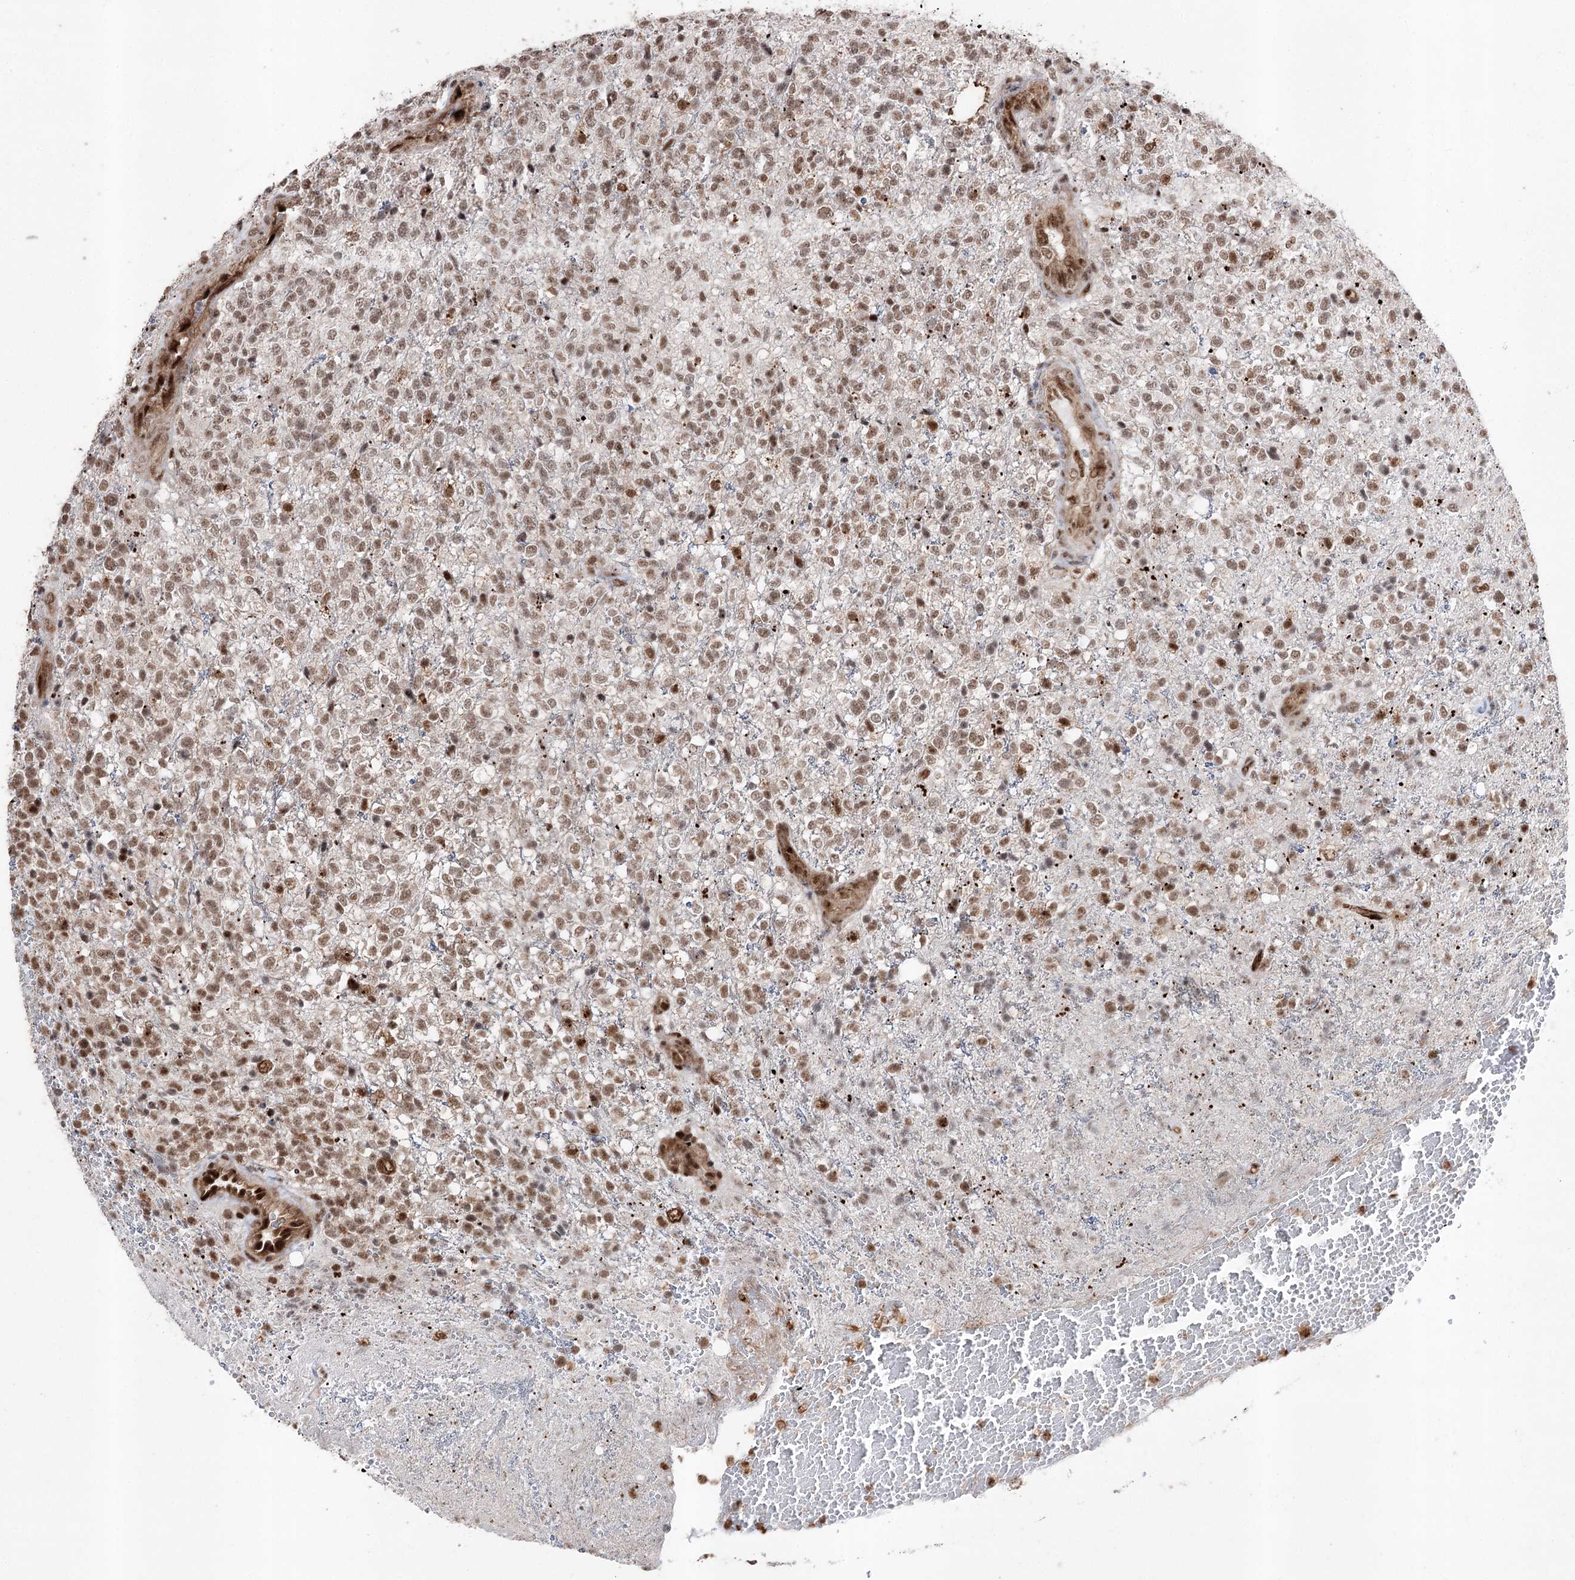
{"staining": {"intensity": "moderate", "quantity": ">75%", "location": "nuclear"}, "tissue": "glioma", "cell_type": "Tumor cells", "image_type": "cancer", "snomed": [{"axis": "morphology", "description": "Glioma, malignant, High grade"}, {"axis": "topography", "description": "Brain"}], "caption": "Immunohistochemistry photomicrograph of human glioma stained for a protein (brown), which shows medium levels of moderate nuclear staining in approximately >75% of tumor cells.", "gene": "PDCD4", "patient": {"sex": "male", "age": 56}}